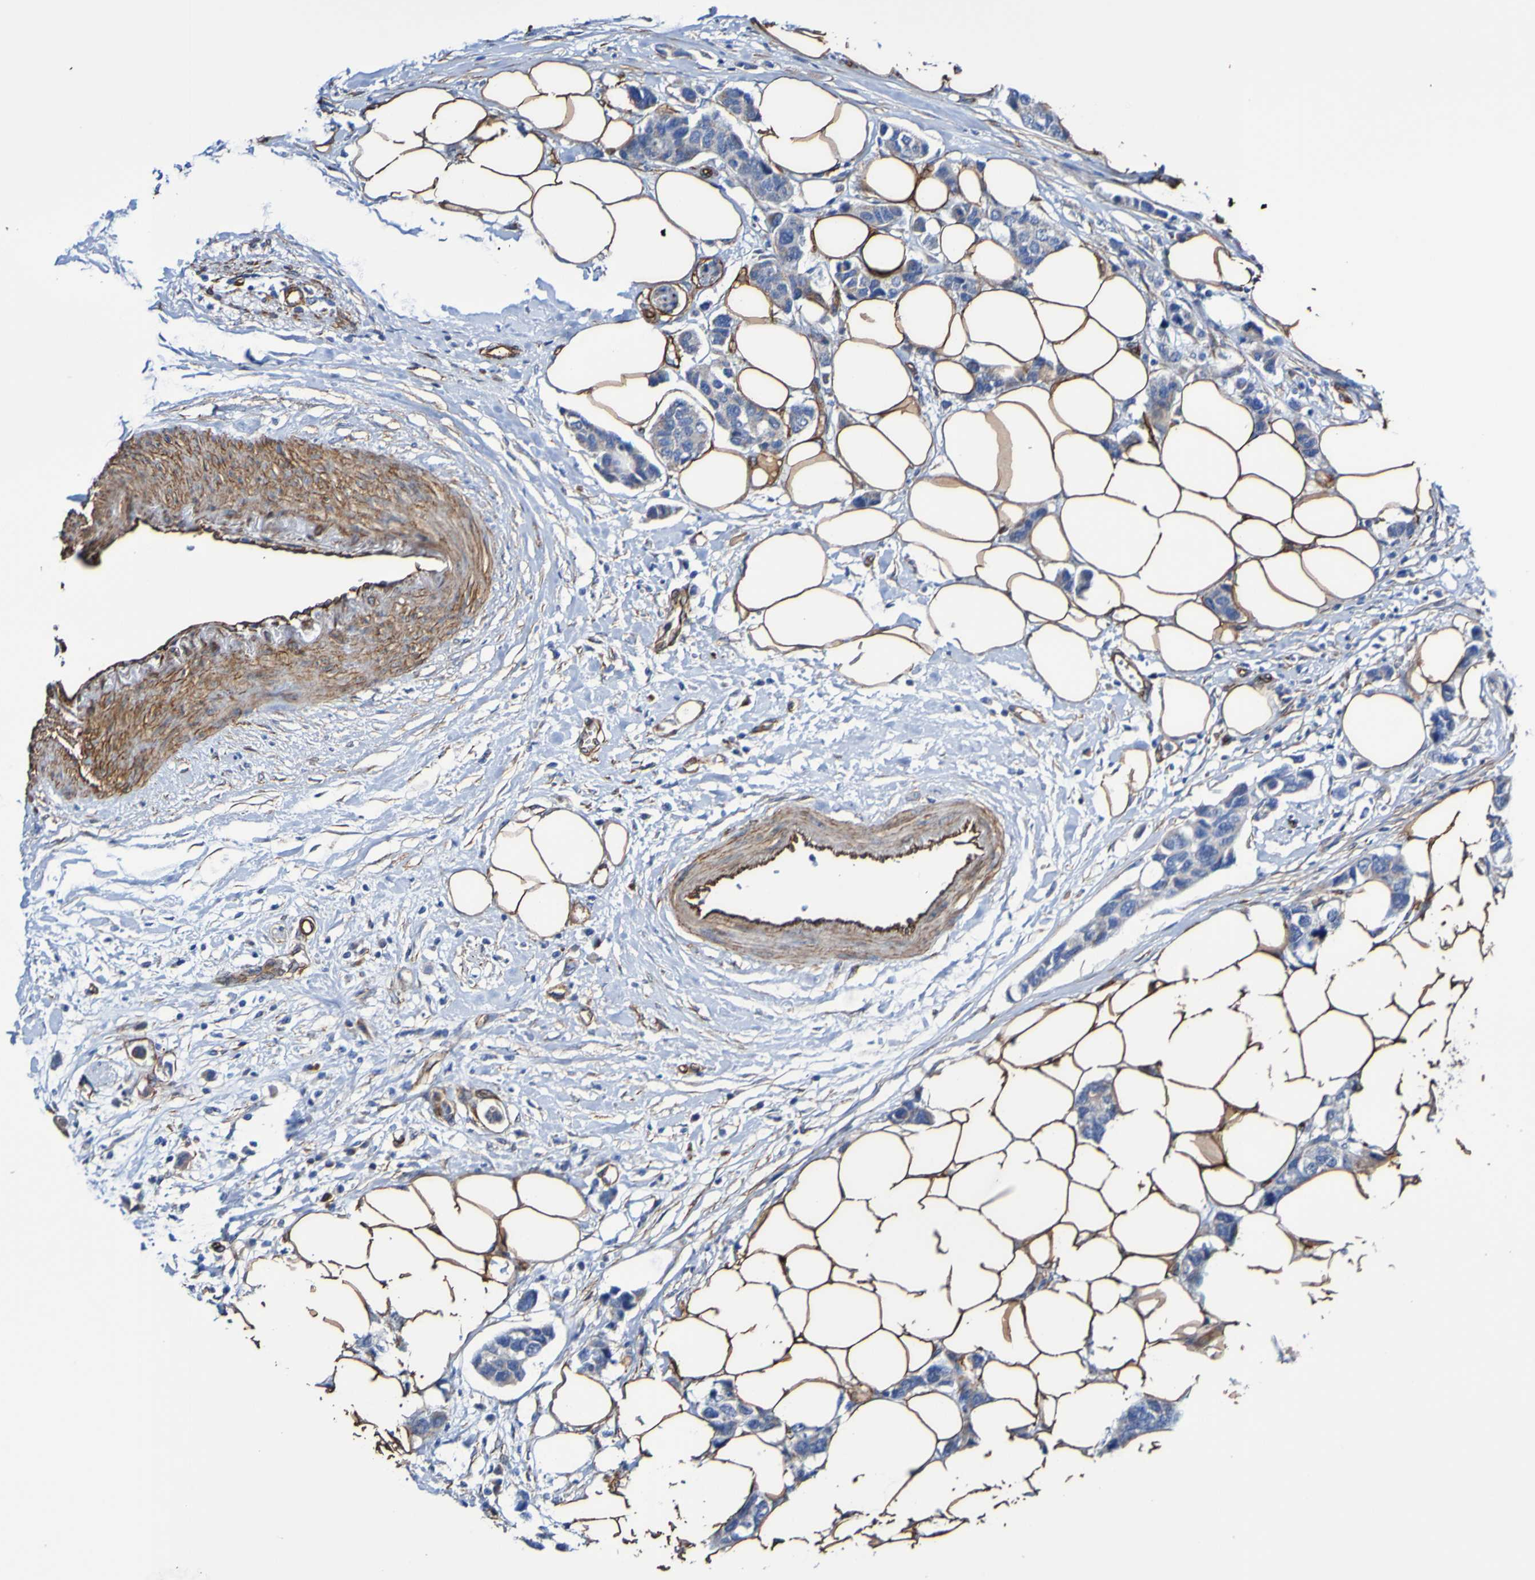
{"staining": {"intensity": "weak", "quantity": "25%-75%", "location": "cytoplasmic/membranous"}, "tissue": "breast cancer", "cell_type": "Tumor cells", "image_type": "cancer", "snomed": [{"axis": "morphology", "description": "Normal tissue, NOS"}, {"axis": "morphology", "description": "Duct carcinoma"}, {"axis": "topography", "description": "Breast"}], "caption": "Tumor cells reveal low levels of weak cytoplasmic/membranous expression in about 25%-75% of cells in breast cancer (intraductal carcinoma). Nuclei are stained in blue.", "gene": "ELMOD3", "patient": {"sex": "female", "age": 50}}